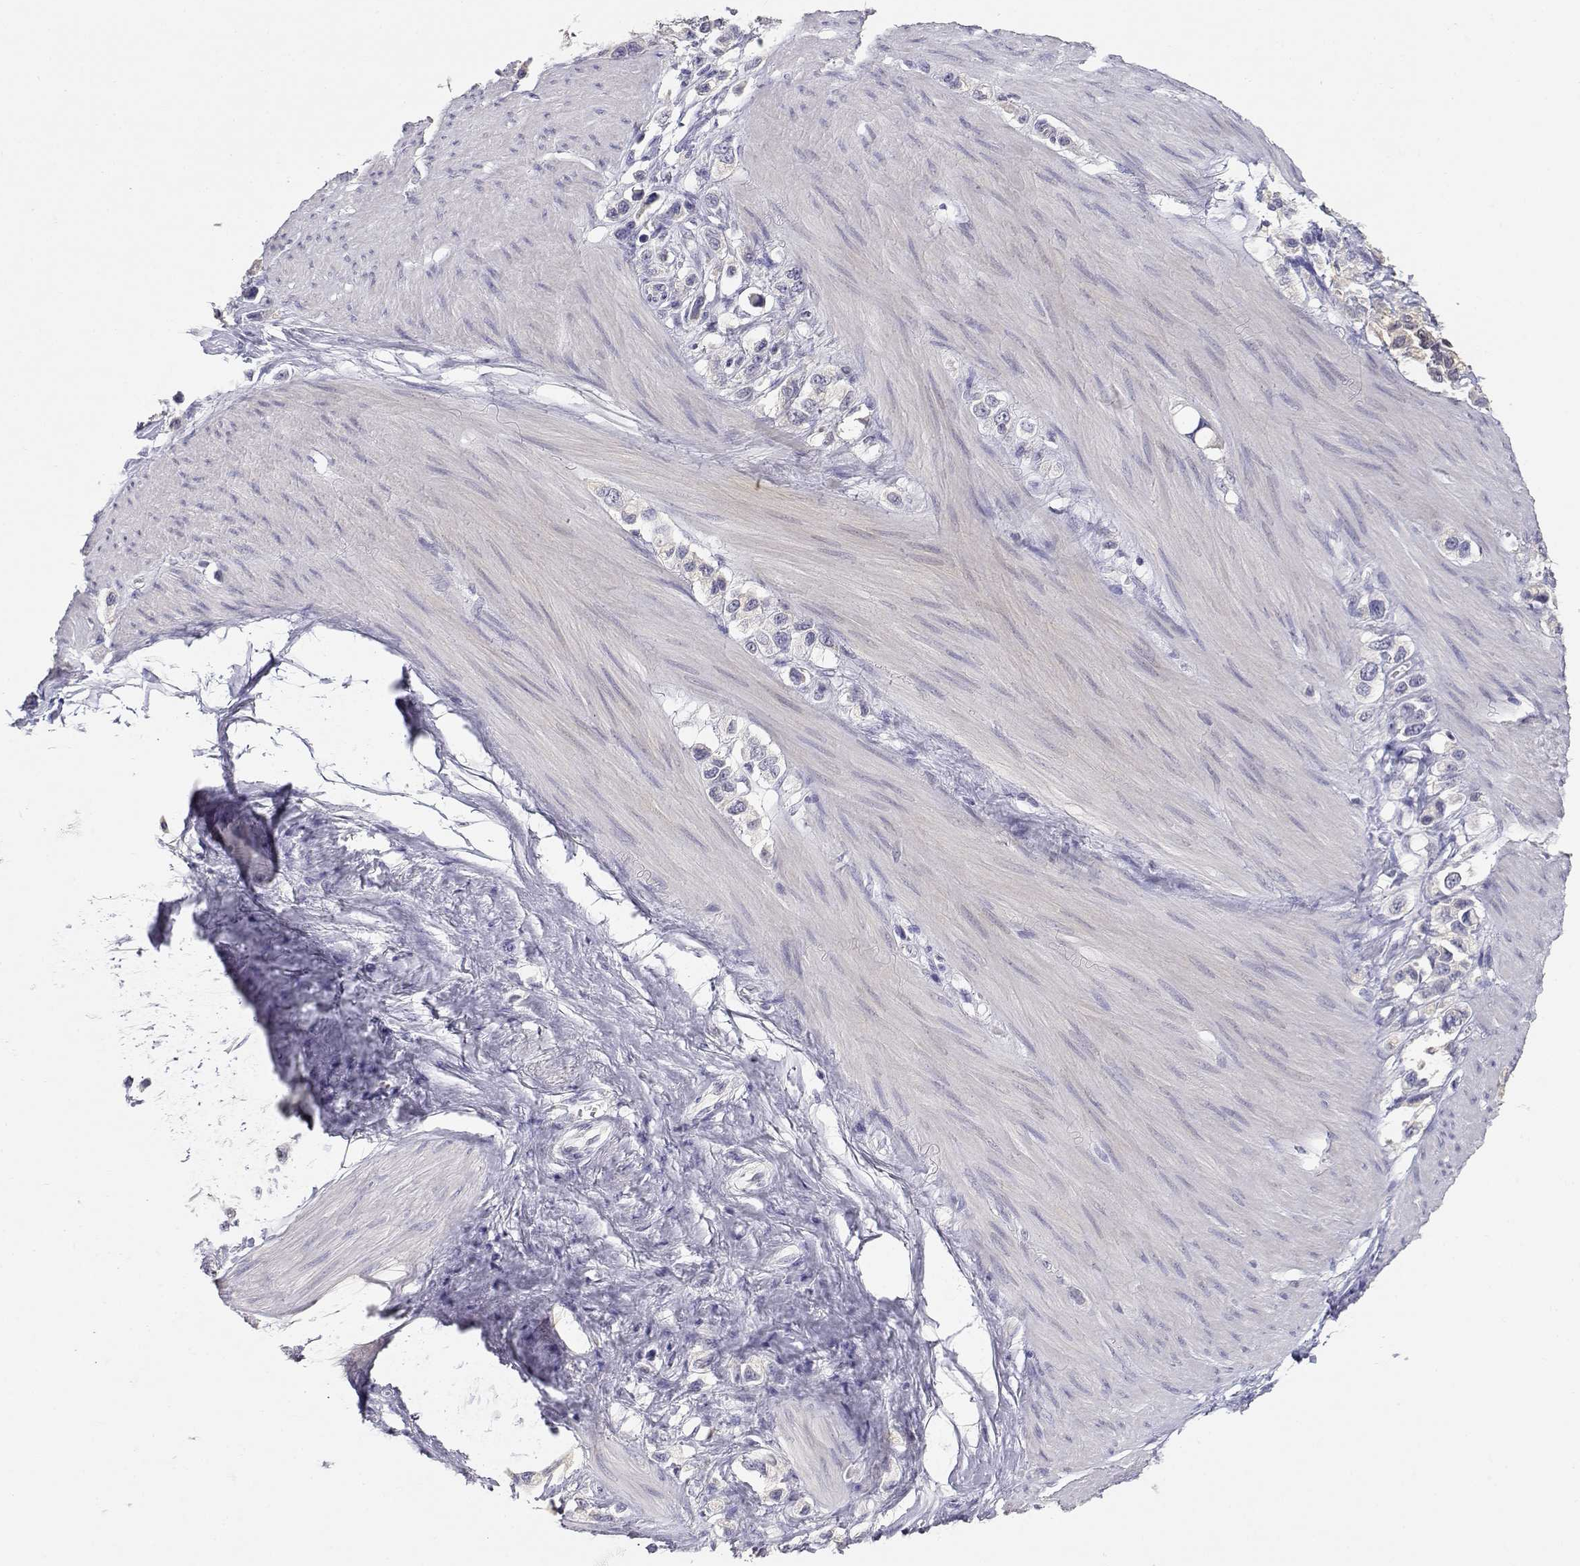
{"staining": {"intensity": "negative", "quantity": "none", "location": "none"}, "tissue": "stomach cancer", "cell_type": "Tumor cells", "image_type": "cancer", "snomed": [{"axis": "morphology", "description": "Normal tissue, NOS"}, {"axis": "morphology", "description": "Adenocarcinoma, NOS"}, {"axis": "morphology", "description": "Adenocarcinoma, High grade"}, {"axis": "topography", "description": "Stomach, upper"}, {"axis": "topography", "description": "Stomach"}], "caption": "A micrograph of human stomach cancer (high-grade adenocarcinoma) is negative for staining in tumor cells.", "gene": "ADA", "patient": {"sex": "female", "age": 65}}